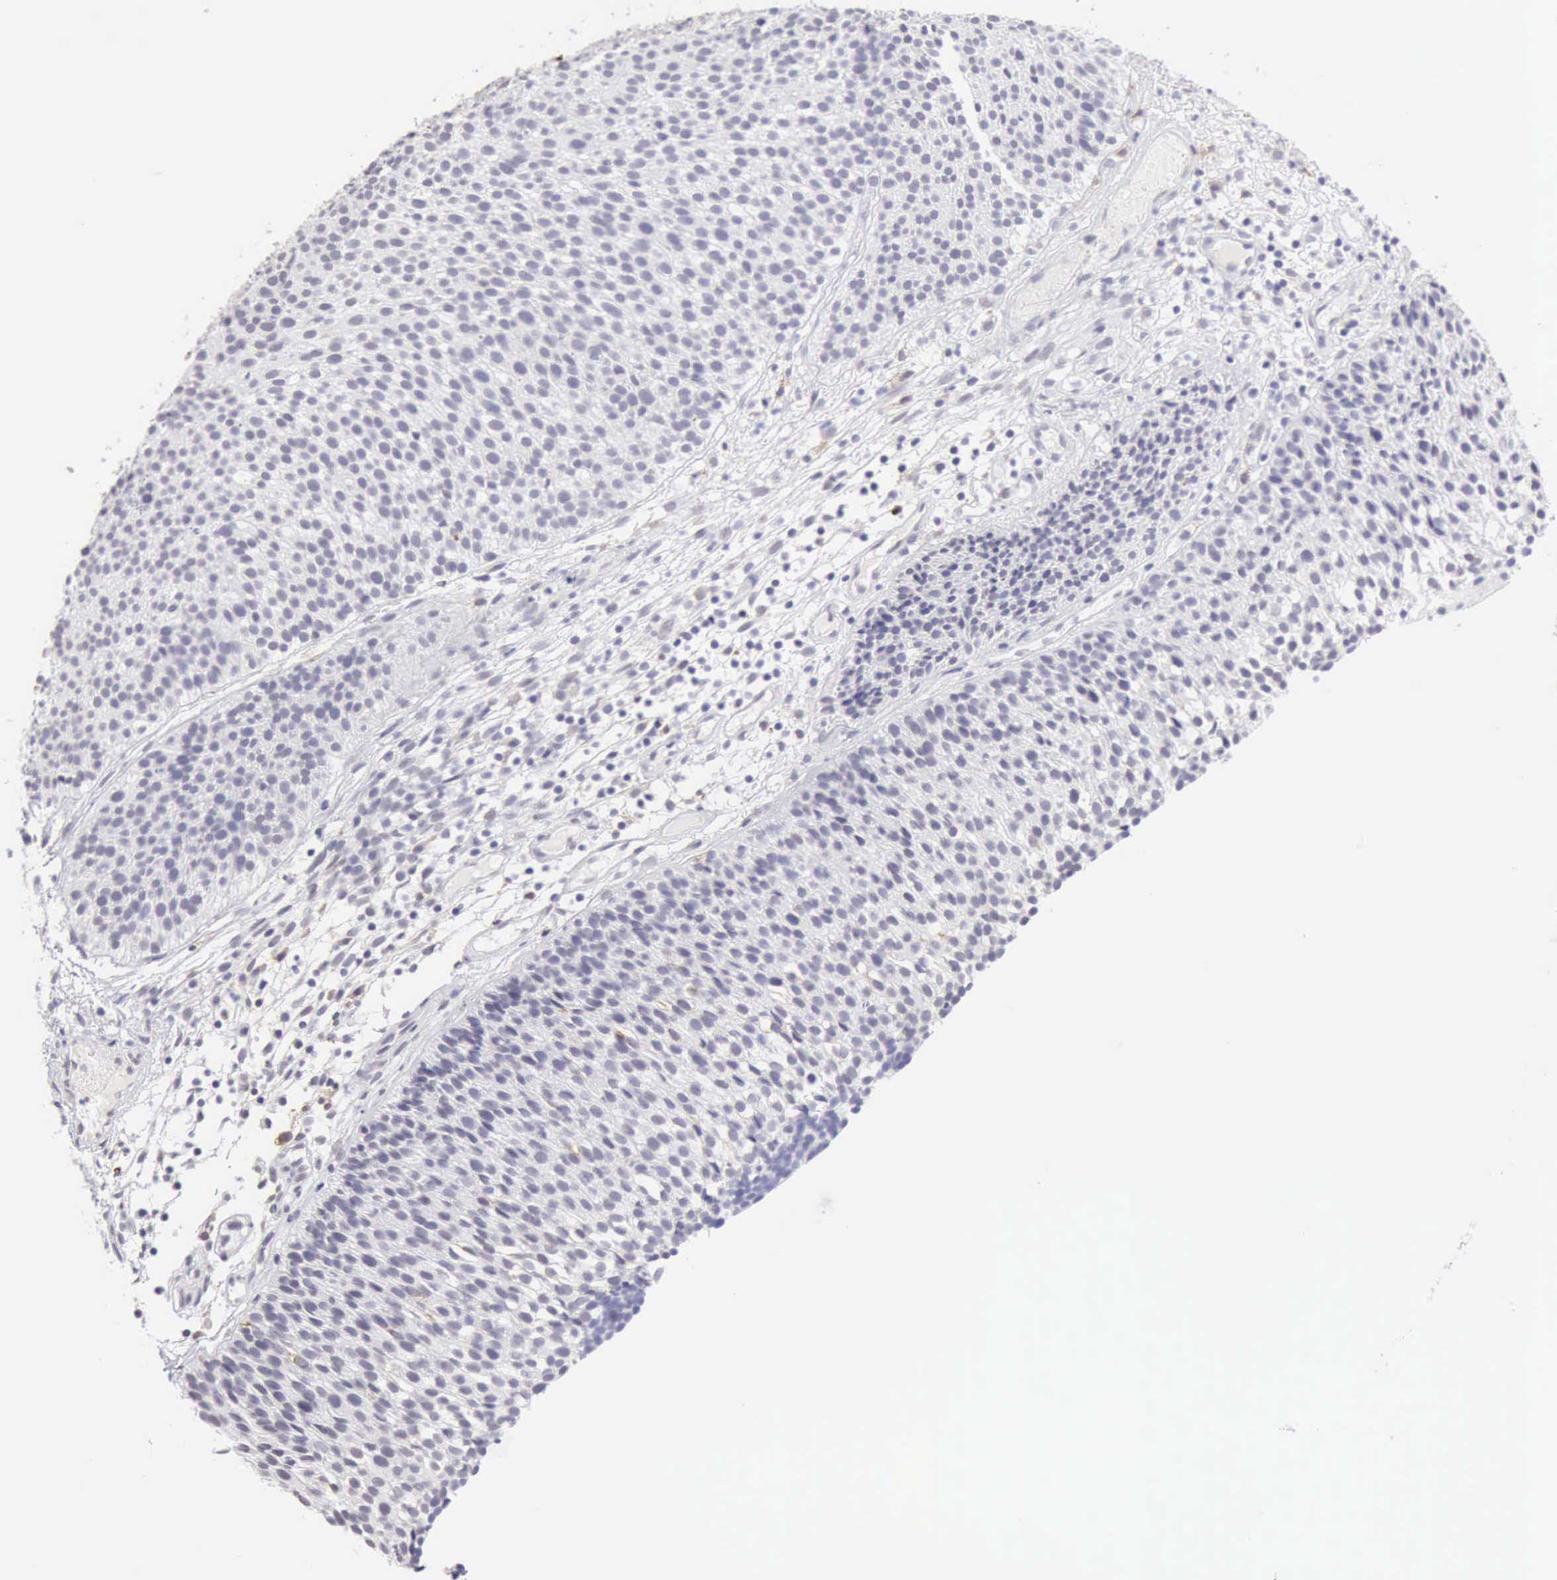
{"staining": {"intensity": "negative", "quantity": "none", "location": "none"}, "tissue": "urothelial cancer", "cell_type": "Tumor cells", "image_type": "cancer", "snomed": [{"axis": "morphology", "description": "Urothelial carcinoma, Low grade"}, {"axis": "topography", "description": "Urinary bladder"}], "caption": "Tumor cells are negative for brown protein staining in urothelial cancer.", "gene": "RNASE1", "patient": {"sex": "male", "age": 85}}